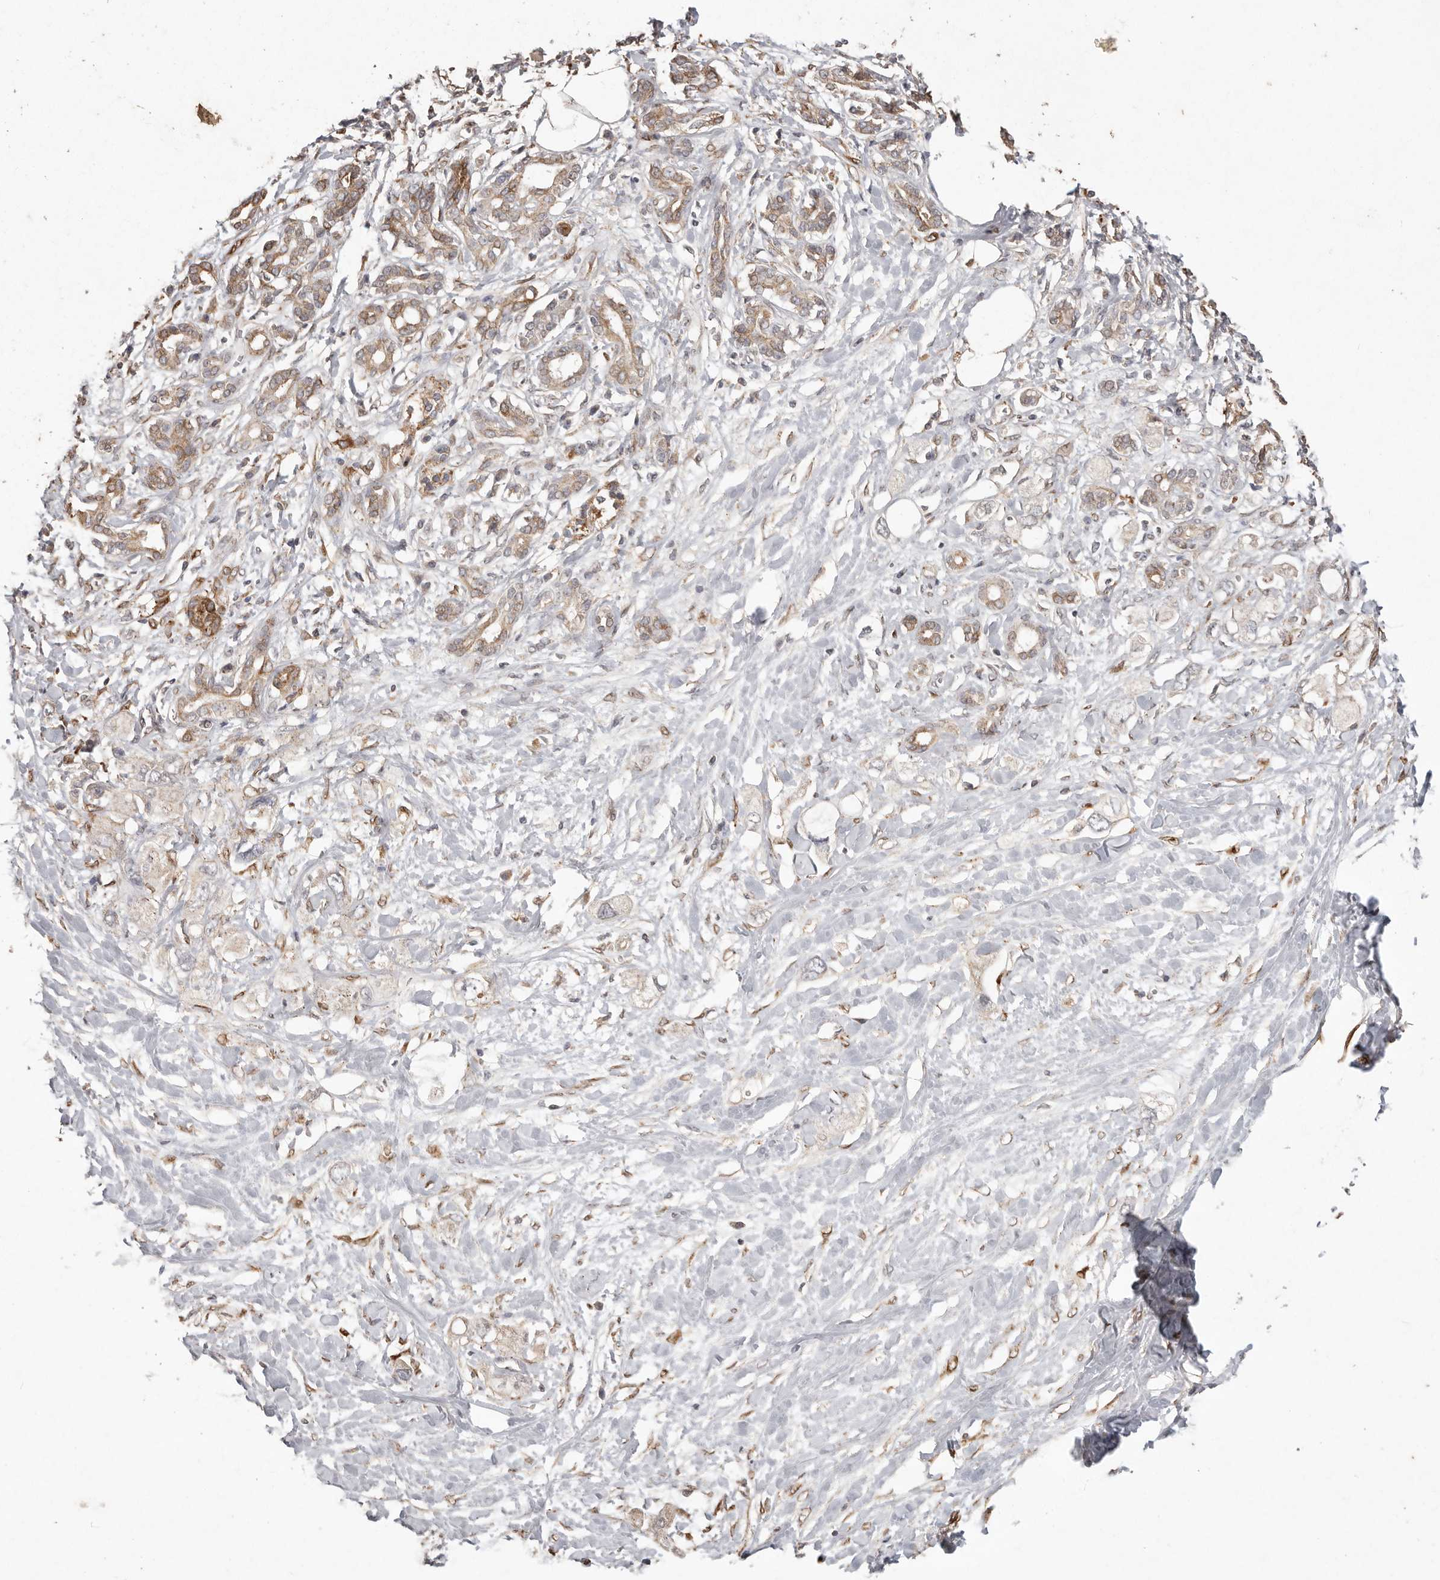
{"staining": {"intensity": "weak", "quantity": "25%-75%", "location": "cytoplasmic/membranous"}, "tissue": "pancreatic cancer", "cell_type": "Tumor cells", "image_type": "cancer", "snomed": [{"axis": "morphology", "description": "Adenocarcinoma, NOS"}, {"axis": "topography", "description": "Pancreas"}], "caption": "IHC photomicrograph of human pancreatic cancer (adenocarcinoma) stained for a protein (brown), which demonstrates low levels of weak cytoplasmic/membranous positivity in about 25%-75% of tumor cells.", "gene": "PLOD2", "patient": {"sex": "female", "age": 56}}